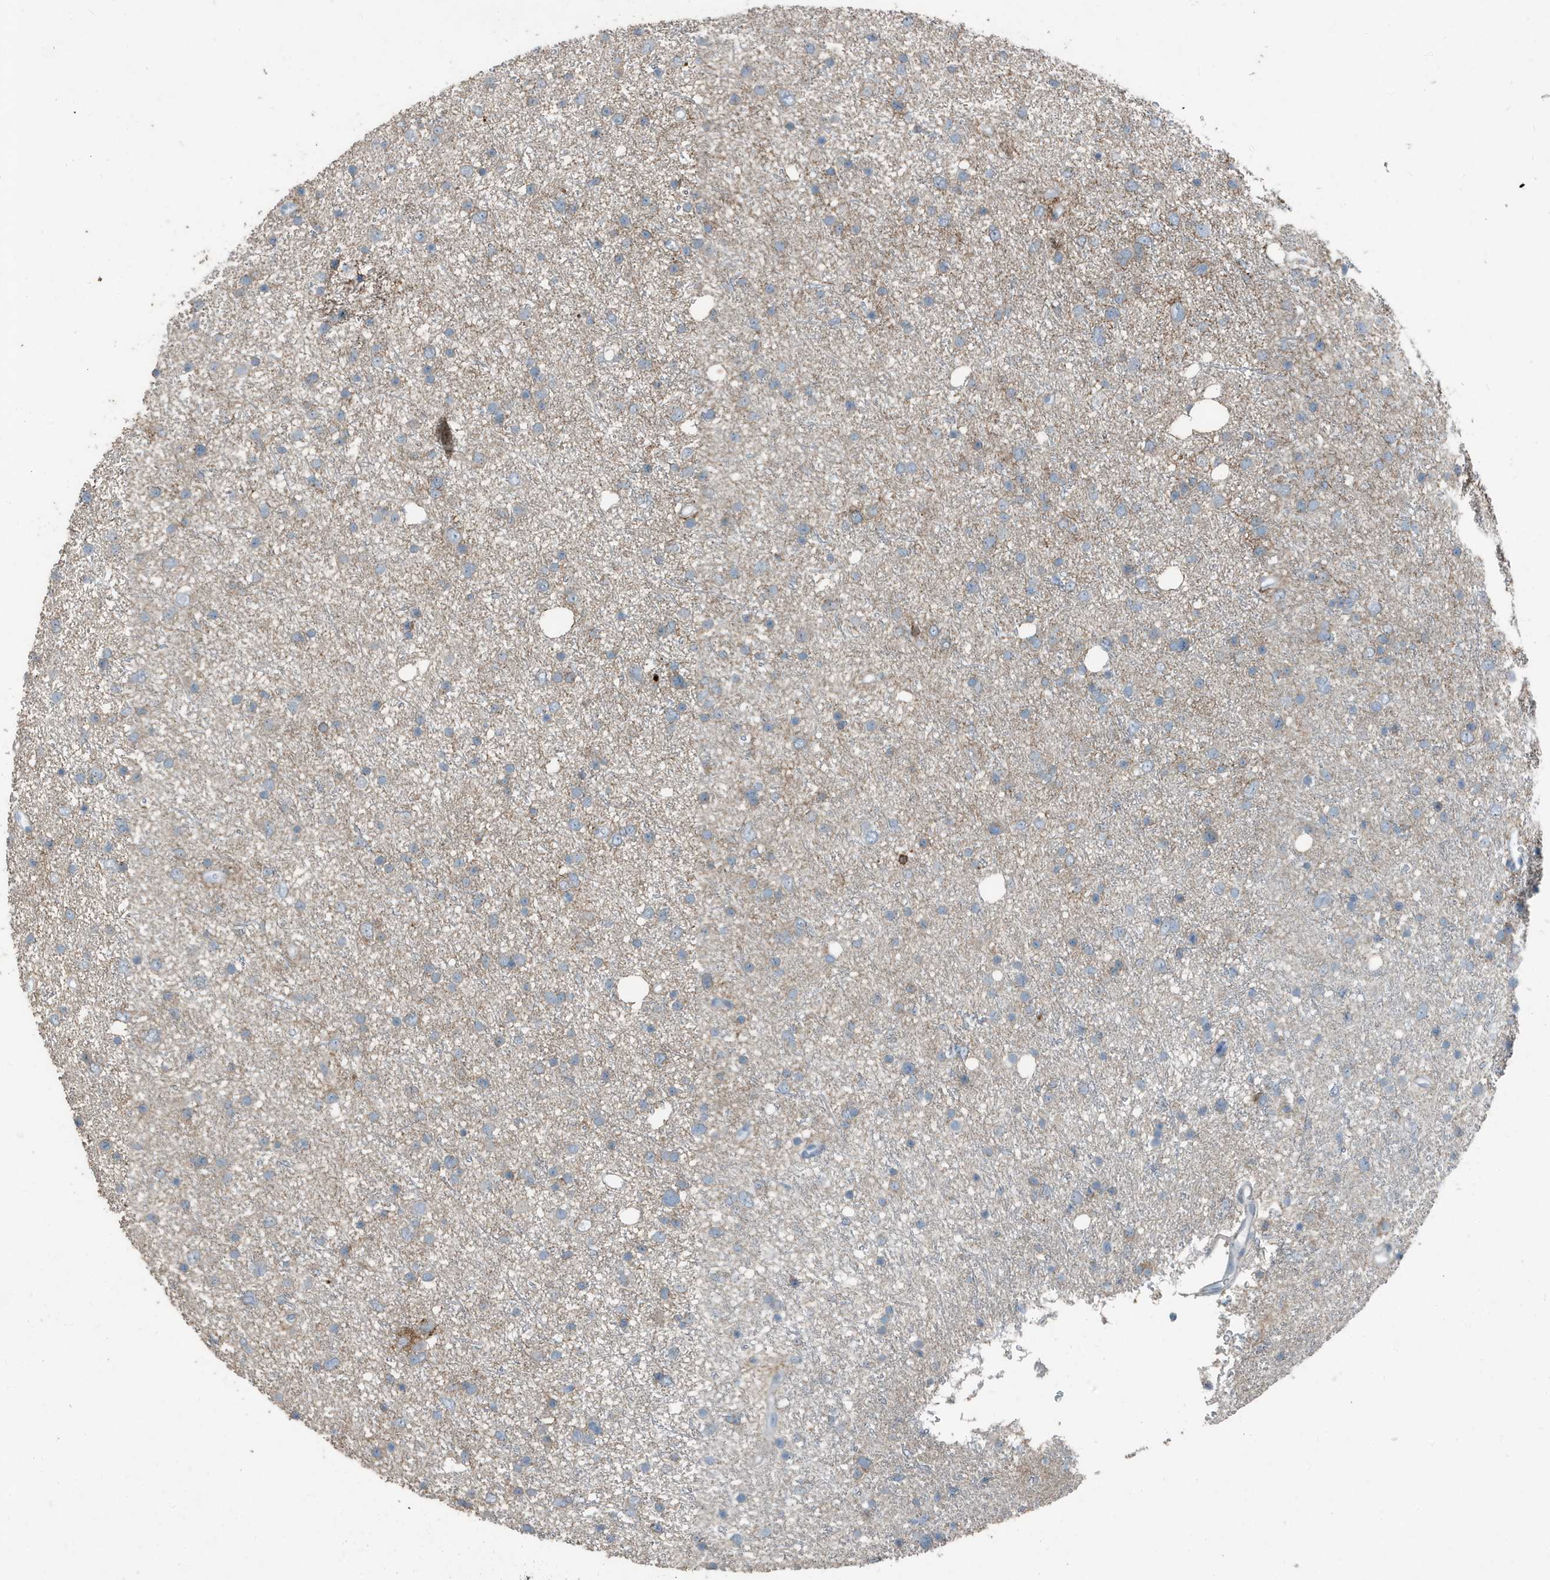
{"staining": {"intensity": "negative", "quantity": "none", "location": "none"}, "tissue": "glioma", "cell_type": "Tumor cells", "image_type": "cancer", "snomed": [{"axis": "morphology", "description": "Glioma, malignant, Low grade"}, {"axis": "topography", "description": "Cerebral cortex"}], "caption": "Immunohistochemistry (IHC) micrograph of neoplastic tissue: malignant glioma (low-grade) stained with DAB shows no significant protein staining in tumor cells.", "gene": "FAM162A", "patient": {"sex": "female", "age": 39}}